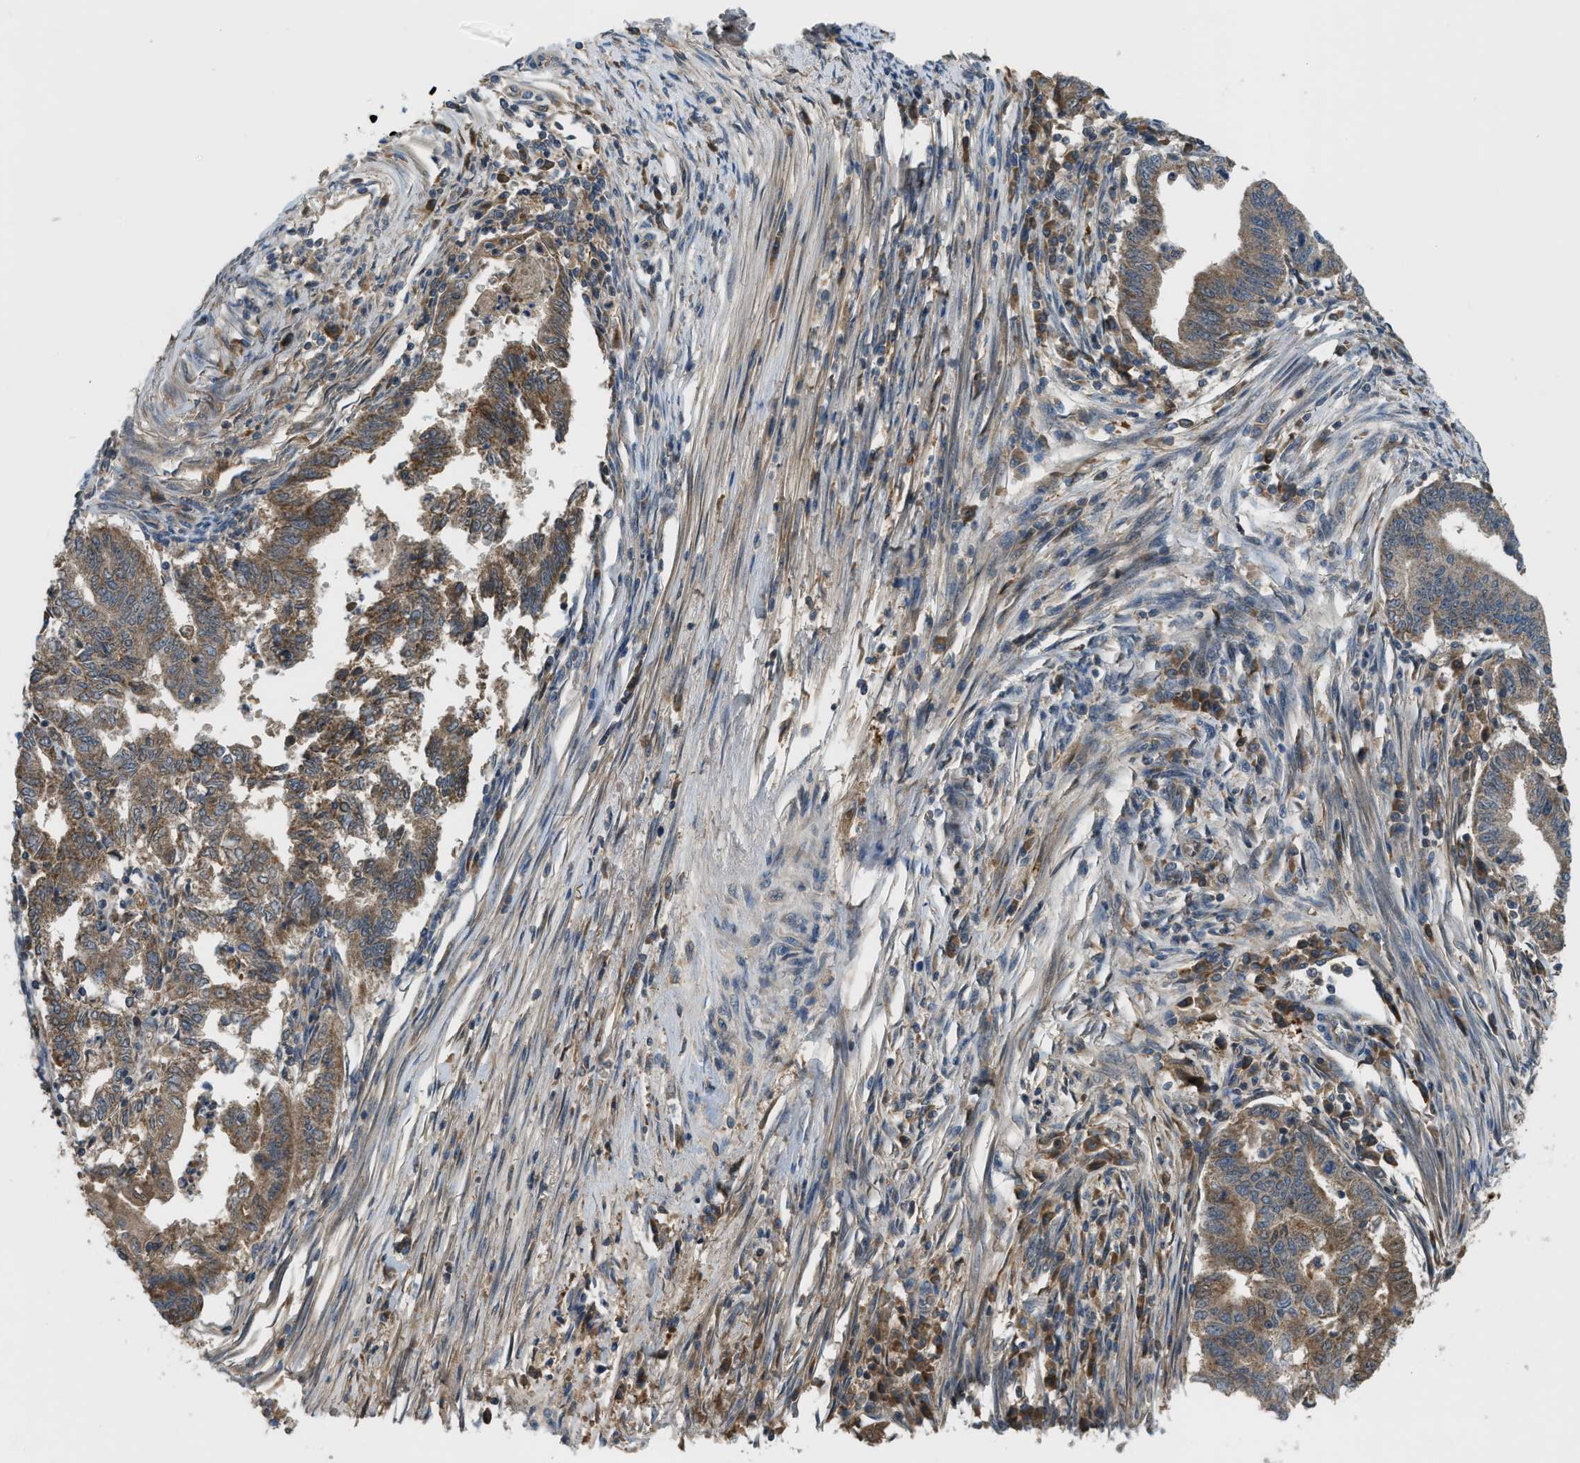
{"staining": {"intensity": "moderate", "quantity": ">75%", "location": "cytoplasmic/membranous"}, "tissue": "endometrial cancer", "cell_type": "Tumor cells", "image_type": "cancer", "snomed": [{"axis": "morphology", "description": "Polyp, NOS"}, {"axis": "morphology", "description": "Adenocarcinoma, NOS"}, {"axis": "morphology", "description": "Adenoma, NOS"}, {"axis": "topography", "description": "Endometrium"}], "caption": "Human endometrial cancer (adenoma) stained with a protein marker displays moderate staining in tumor cells.", "gene": "ZNF71", "patient": {"sex": "female", "age": 79}}